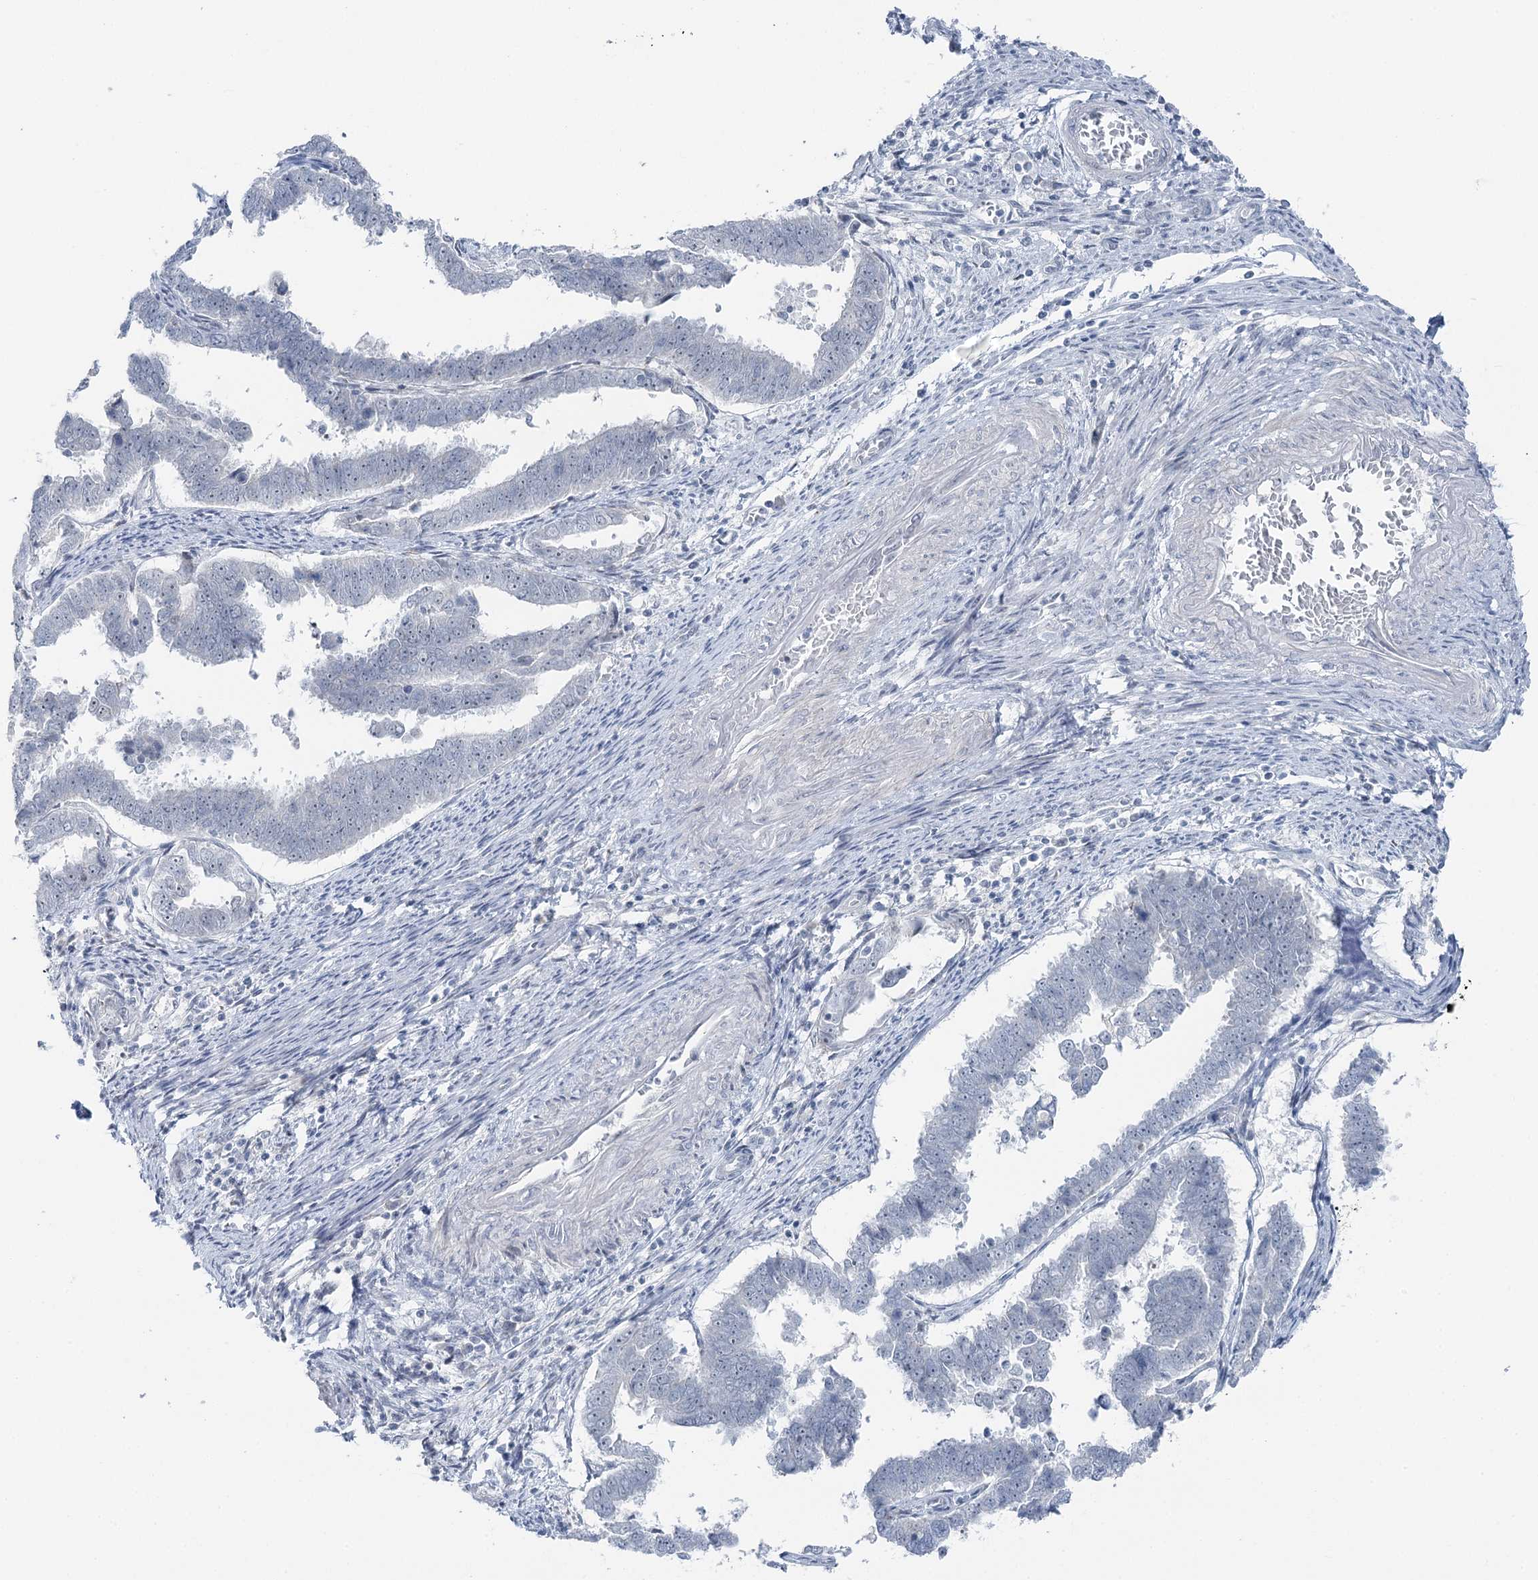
{"staining": {"intensity": "negative", "quantity": "none", "location": "none"}, "tissue": "endometrial cancer", "cell_type": "Tumor cells", "image_type": "cancer", "snomed": [{"axis": "morphology", "description": "Adenocarcinoma, NOS"}, {"axis": "topography", "description": "Endometrium"}], "caption": "This micrograph is of adenocarcinoma (endometrial) stained with immunohistochemistry to label a protein in brown with the nuclei are counter-stained blue. There is no expression in tumor cells.", "gene": "STEEP1", "patient": {"sex": "female", "age": 75}}